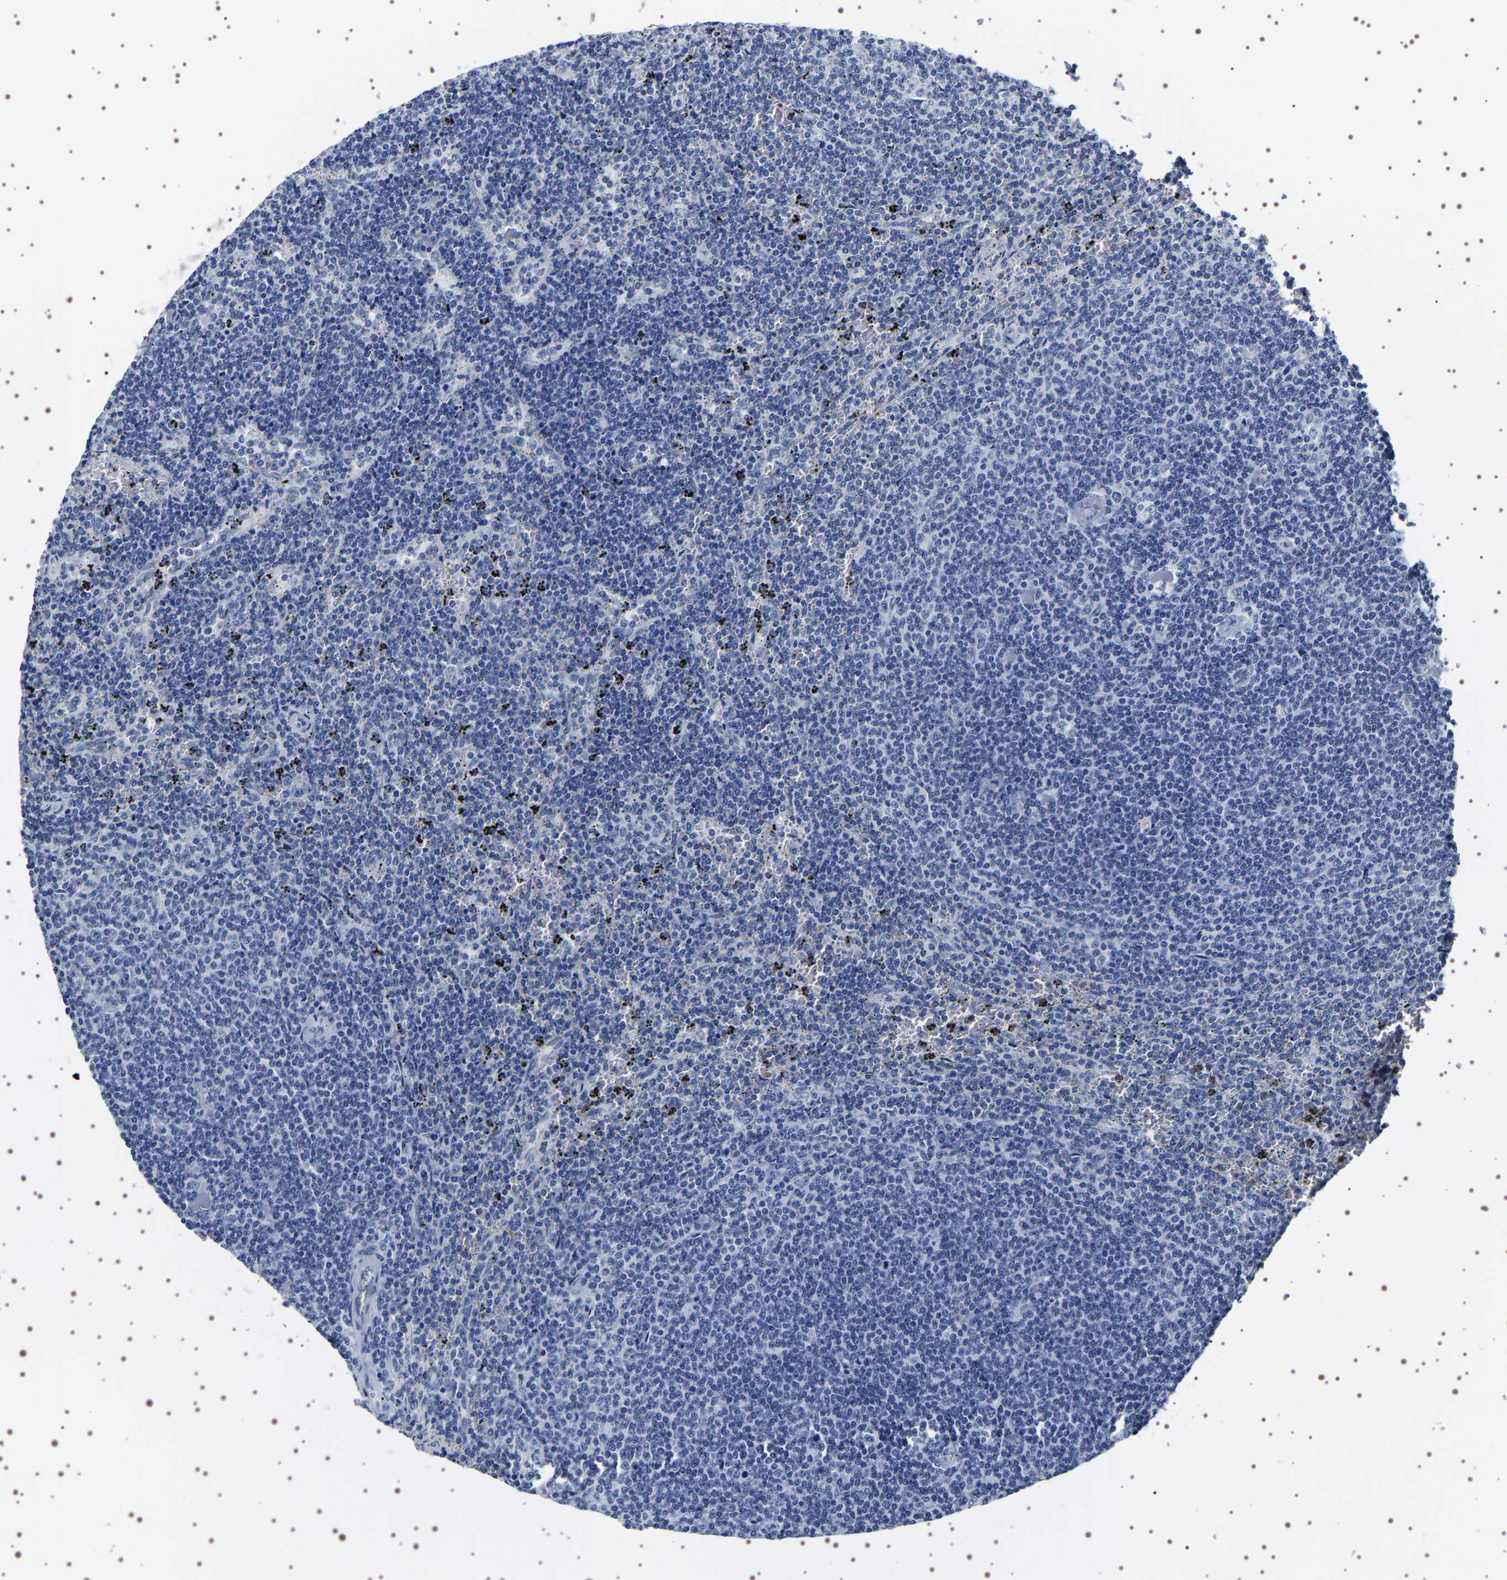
{"staining": {"intensity": "negative", "quantity": "none", "location": "none"}, "tissue": "lymphoma", "cell_type": "Tumor cells", "image_type": "cancer", "snomed": [{"axis": "morphology", "description": "Malignant lymphoma, non-Hodgkin's type, Low grade"}, {"axis": "topography", "description": "Spleen"}], "caption": "Immunohistochemistry (IHC) histopathology image of human lymphoma stained for a protein (brown), which exhibits no expression in tumor cells.", "gene": "UBQLN3", "patient": {"sex": "female", "age": 50}}